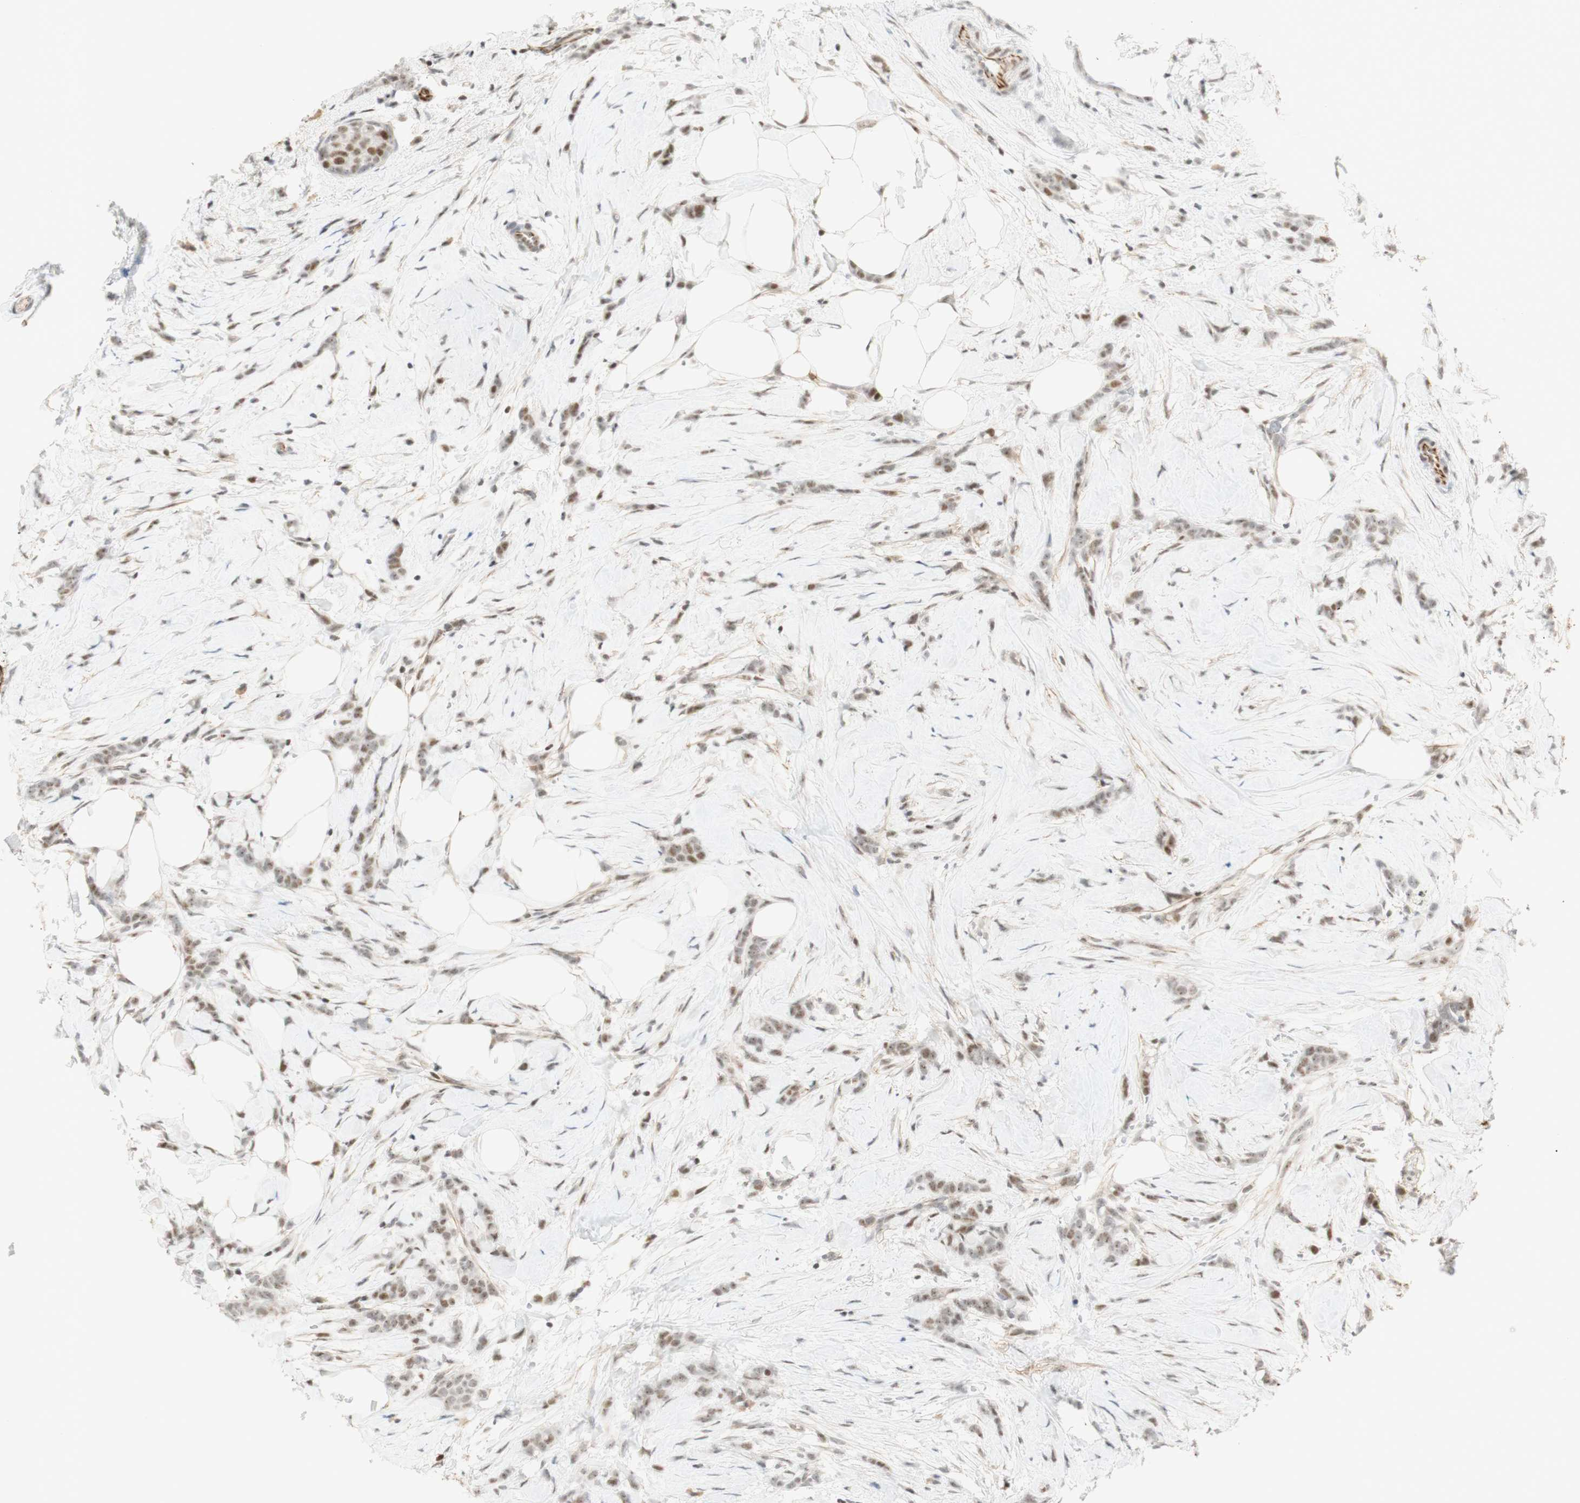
{"staining": {"intensity": "moderate", "quantity": ">75%", "location": "nuclear"}, "tissue": "breast cancer", "cell_type": "Tumor cells", "image_type": "cancer", "snomed": [{"axis": "morphology", "description": "Lobular carcinoma, in situ"}, {"axis": "morphology", "description": "Lobular carcinoma"}, {"axis": "topography", "description": "Breast"}], "caption": "Immunohistochemistry (IHC) histopathology image of neoplastic tissue: human breast cancer (lobular carcinoma) stained using immunohistochemistry (IHC) demonstrates medium levels of moderate protein expression localized specifically in the nuclear of tumor cells, appearing as a nuclear brown color.", "gene": "IRF1", "patient": {"sex": "female", "age": 41}}